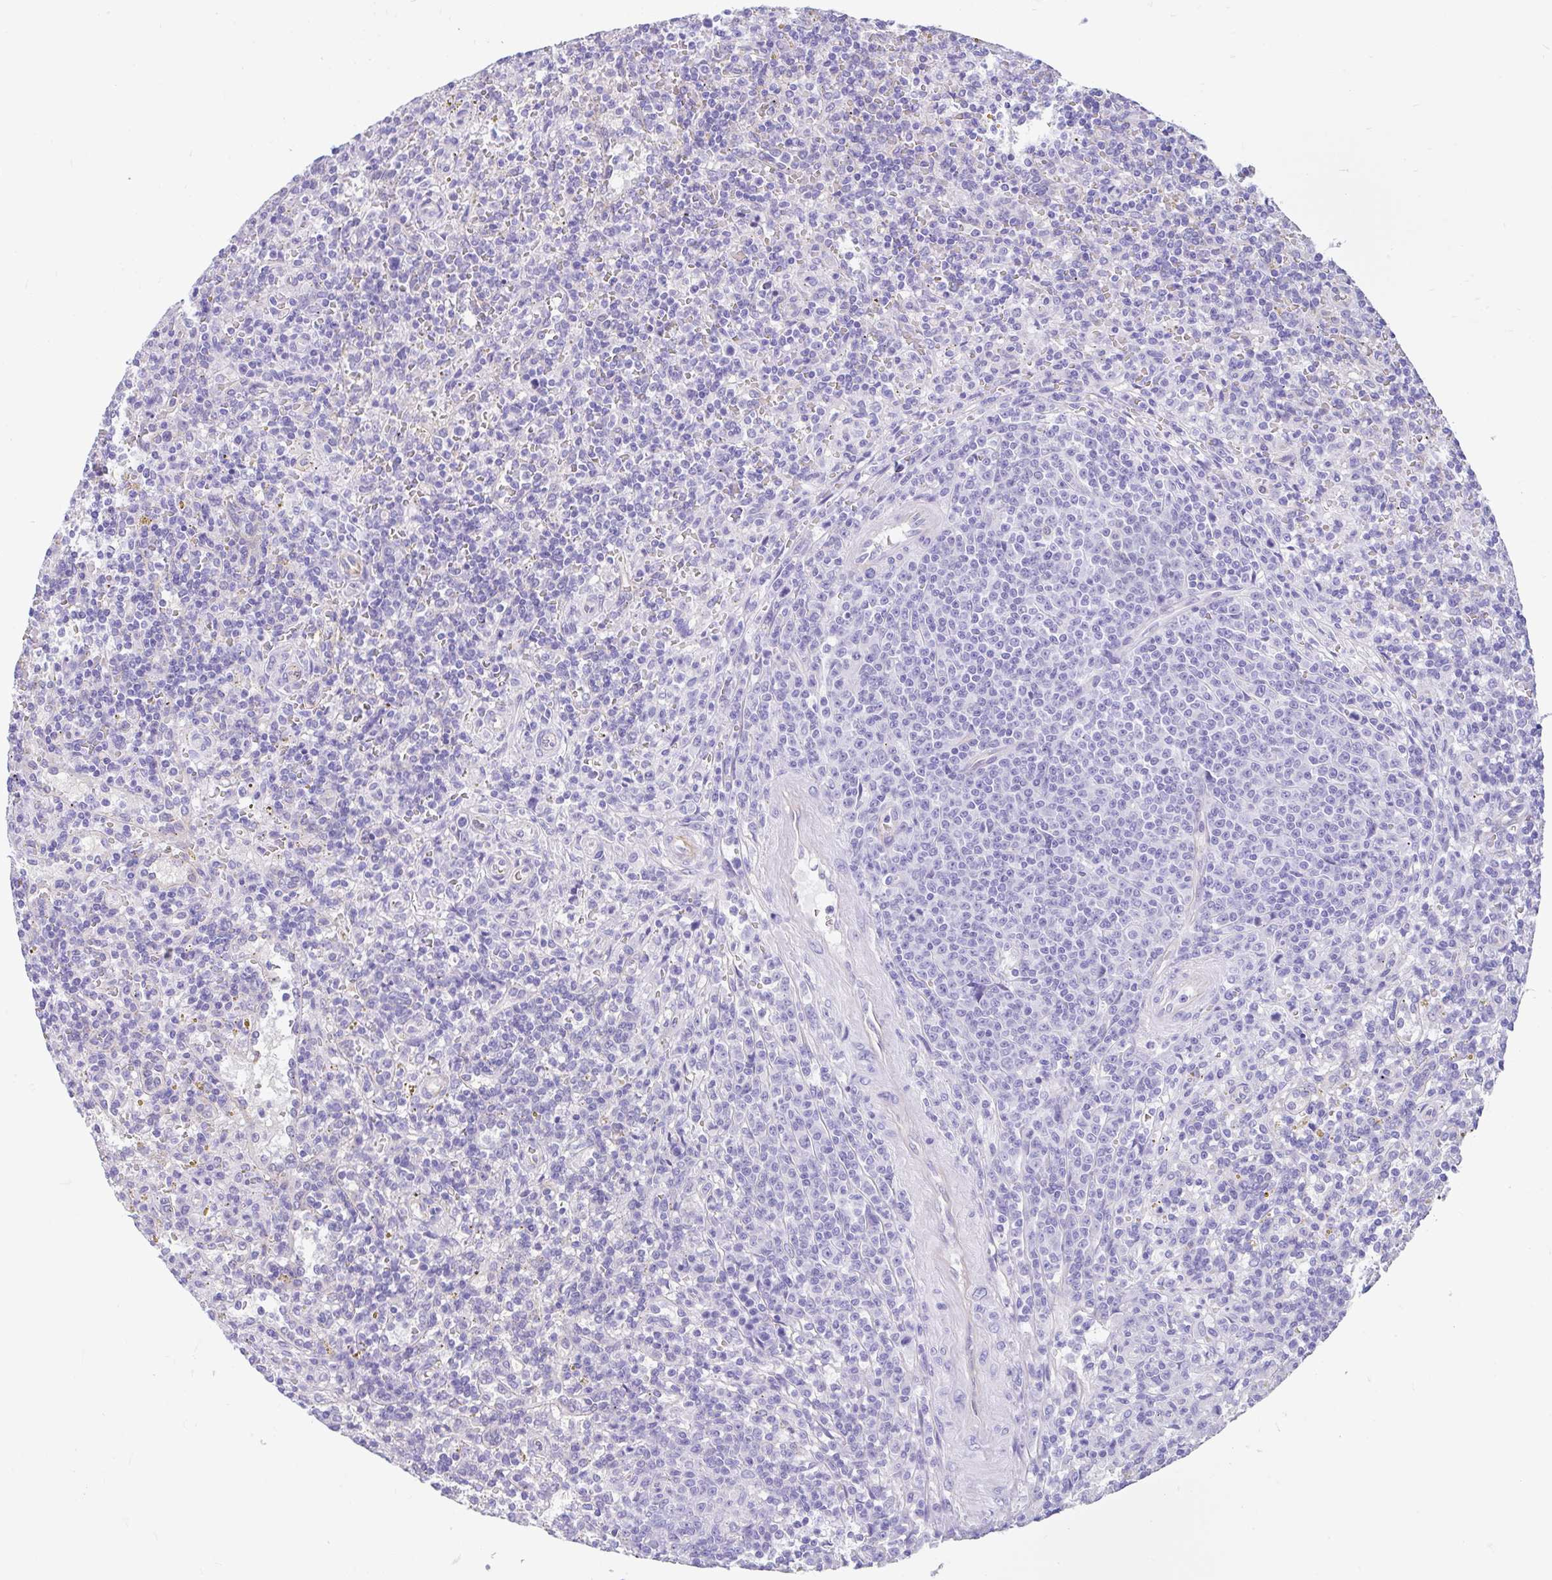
{"staining": {"intensity": "negative", "quantity": "none", "location": "none"}, "tissue": "lymphoma", "cell_type": "Tumor cells", "image_type": "cancer", "snomed": [{"axis": "morphology", "description": "Malignant lymphoma, non-Hodgkin's type, Low grade"}, {"axis": "topography", "description": "Spleen"}], "caption": "This photomicrograph is of malignant lymphoma, non-Hodgkin's type (low-grade) stained with immunohistochemistry (IHC) to label a protein in brown with the nuclei are counter-stained blue. There is no expression in tumor cells.", "gene": "FAM107A", "patient": {"sex": "male", "age": 67}}